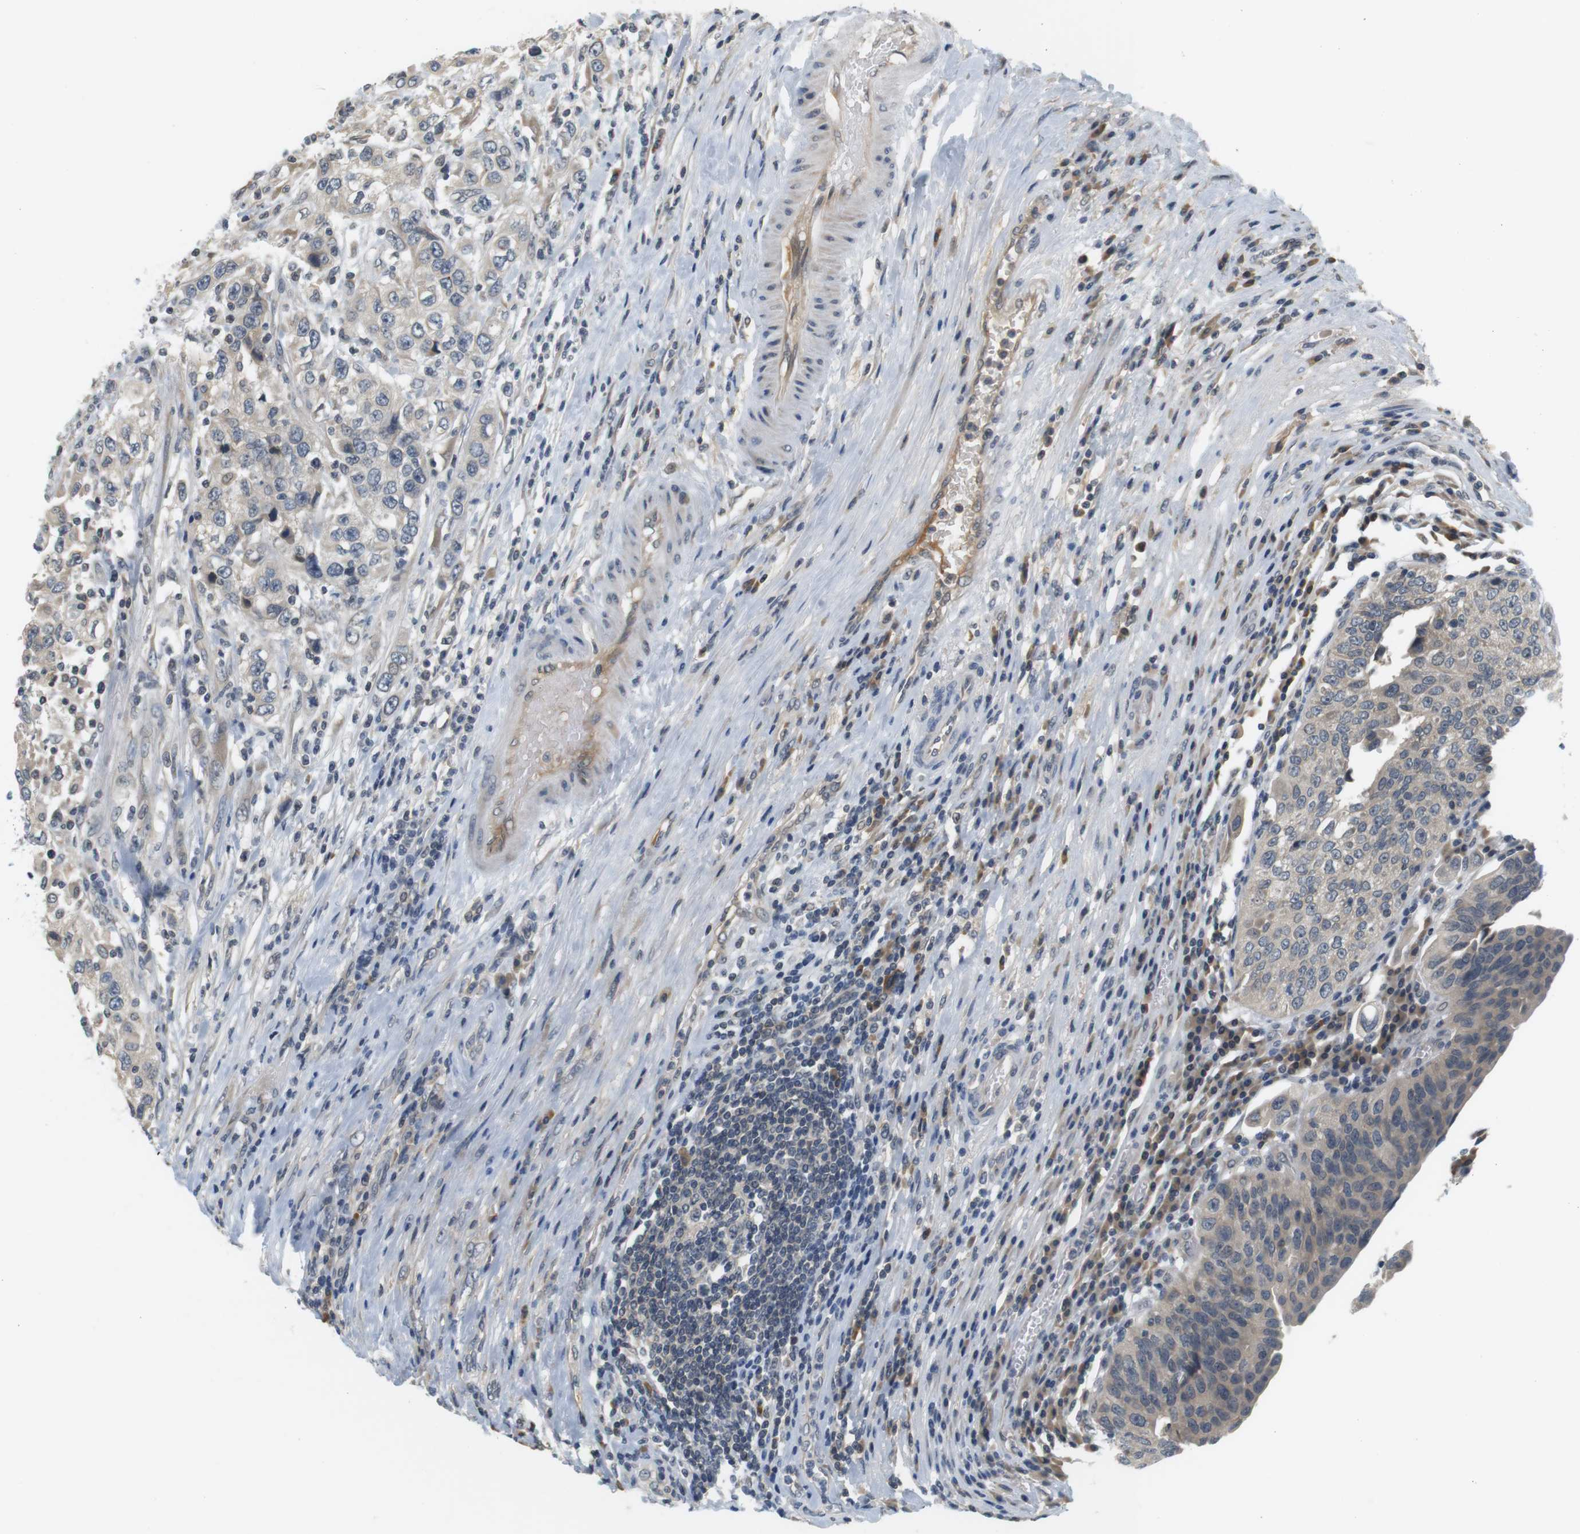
{"staining": {"intensity": "negative", "quantity": "none", "location": "none"}, "tissue": "urothelial cancer", "cell_type": "Tumor cells", "image_type": "cancer", "snomed": [{"axis": "morphology", "description": "Urothelial carcinoma, High grade"}, {"axis": "topography", "description": "Urinary bladder"}], "caption": "High power microscopy photomicrograph of an immunohistochemistry micrograph of urothelial cancer, revealing no significant staining in tumor cells. (Stains: DAB (3,3'-diaminobenzidine) immunohistochemistry with hematoxylin counter stain, Microscopy: brightfield microscopy at high magnification).", "gene": "WNT7A", "patient": {"sex": "female", "age": 80}}